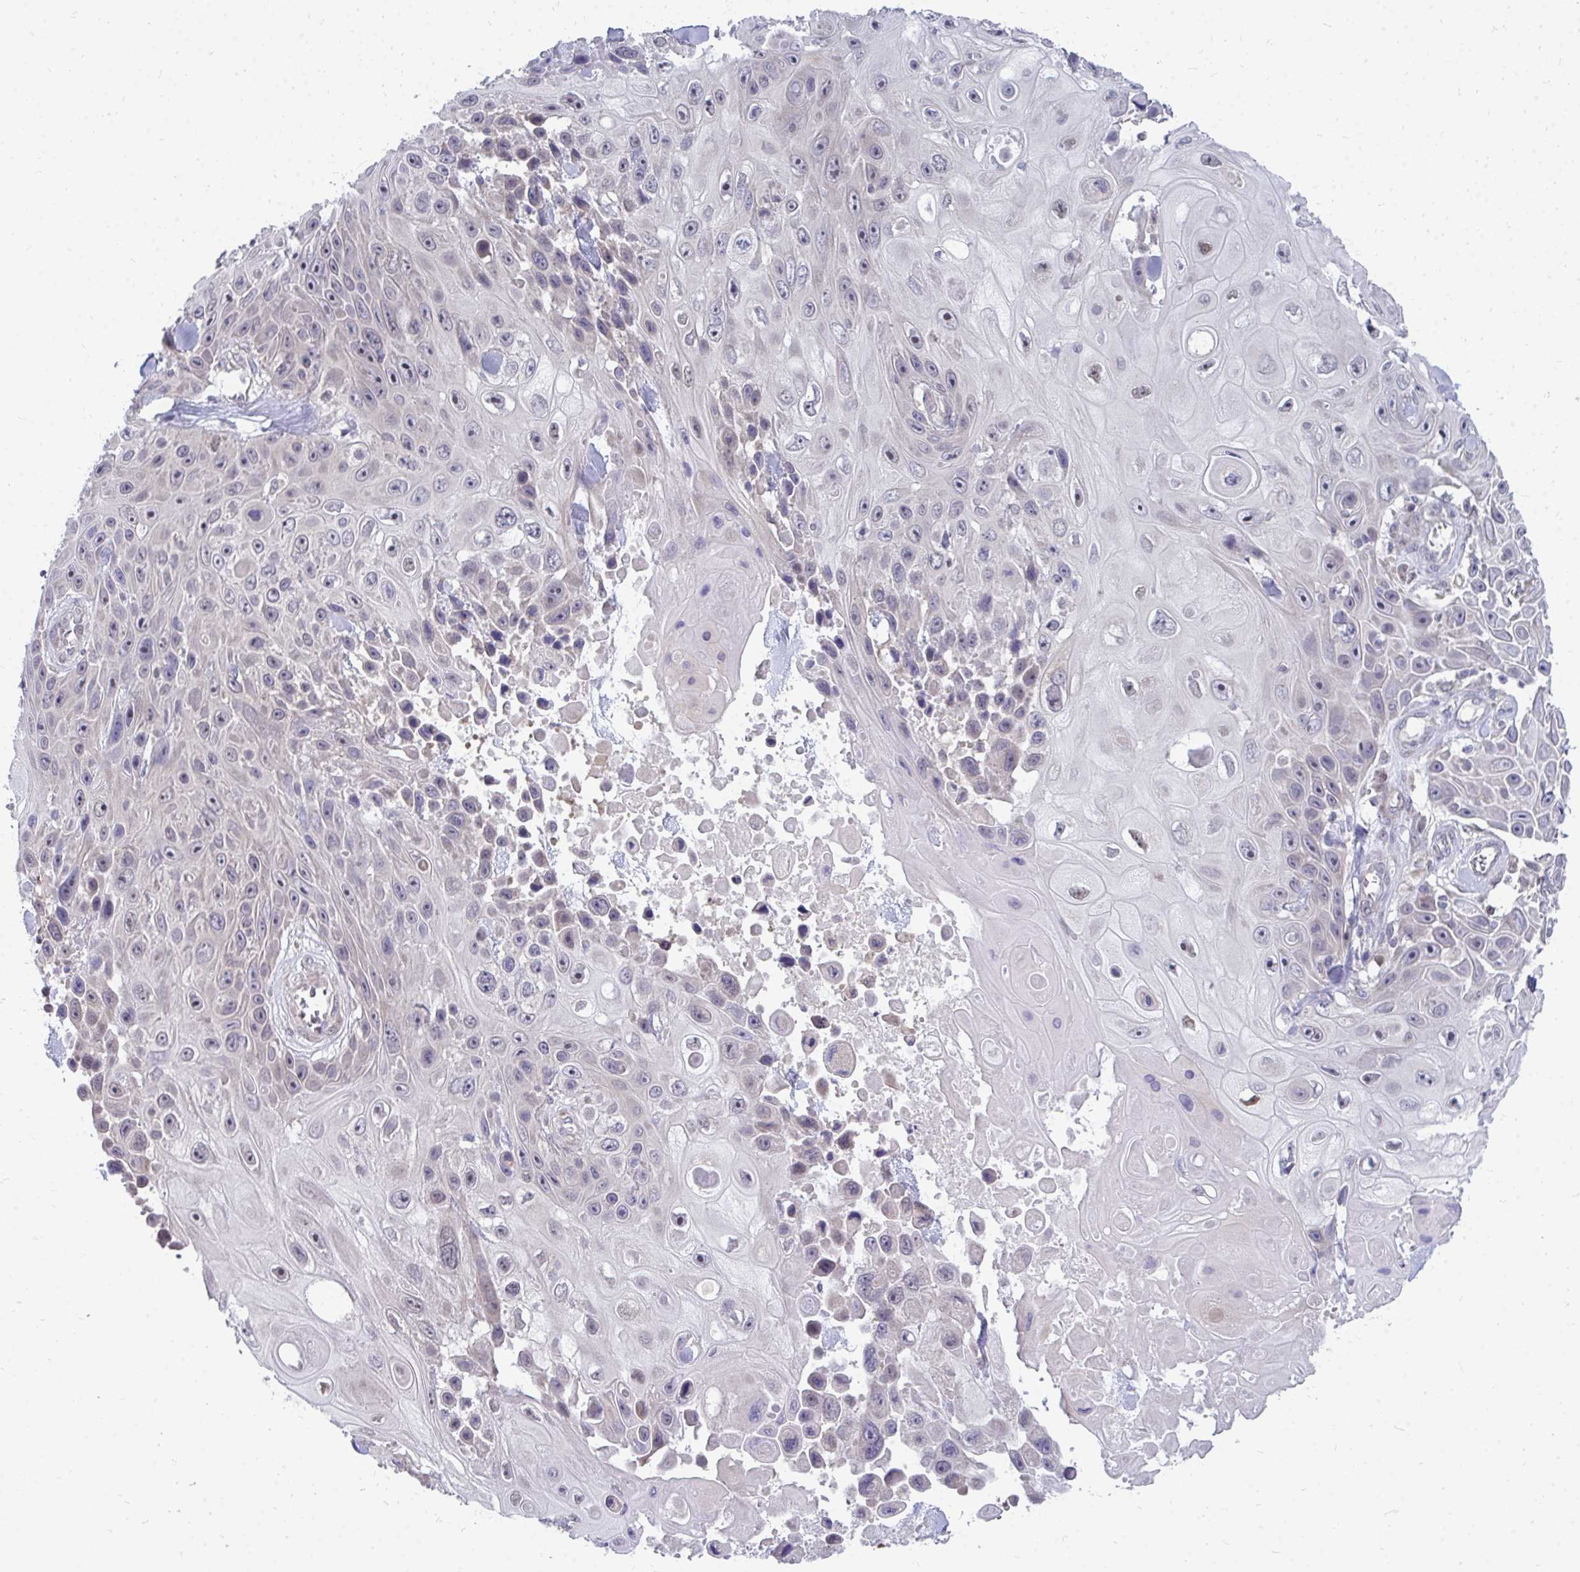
{"staining": {"intensity": "negative", "quantity": "none", "location": "none"}, "tissue": "skin cancer", "cell_type": "Tumor cells", "image_type": "cancer", "snomed": [{"axis": "morphology", "description": "Squamous cell carcinoma, NOS"}, {"axis": "topography", "description": "Skin"}], "caption": "Image shows no significant protein expression in tumor cells of skin squamous cell carcinoma.", "gene": "MROH8", "patient": {"sex": "male", "age": 82}}